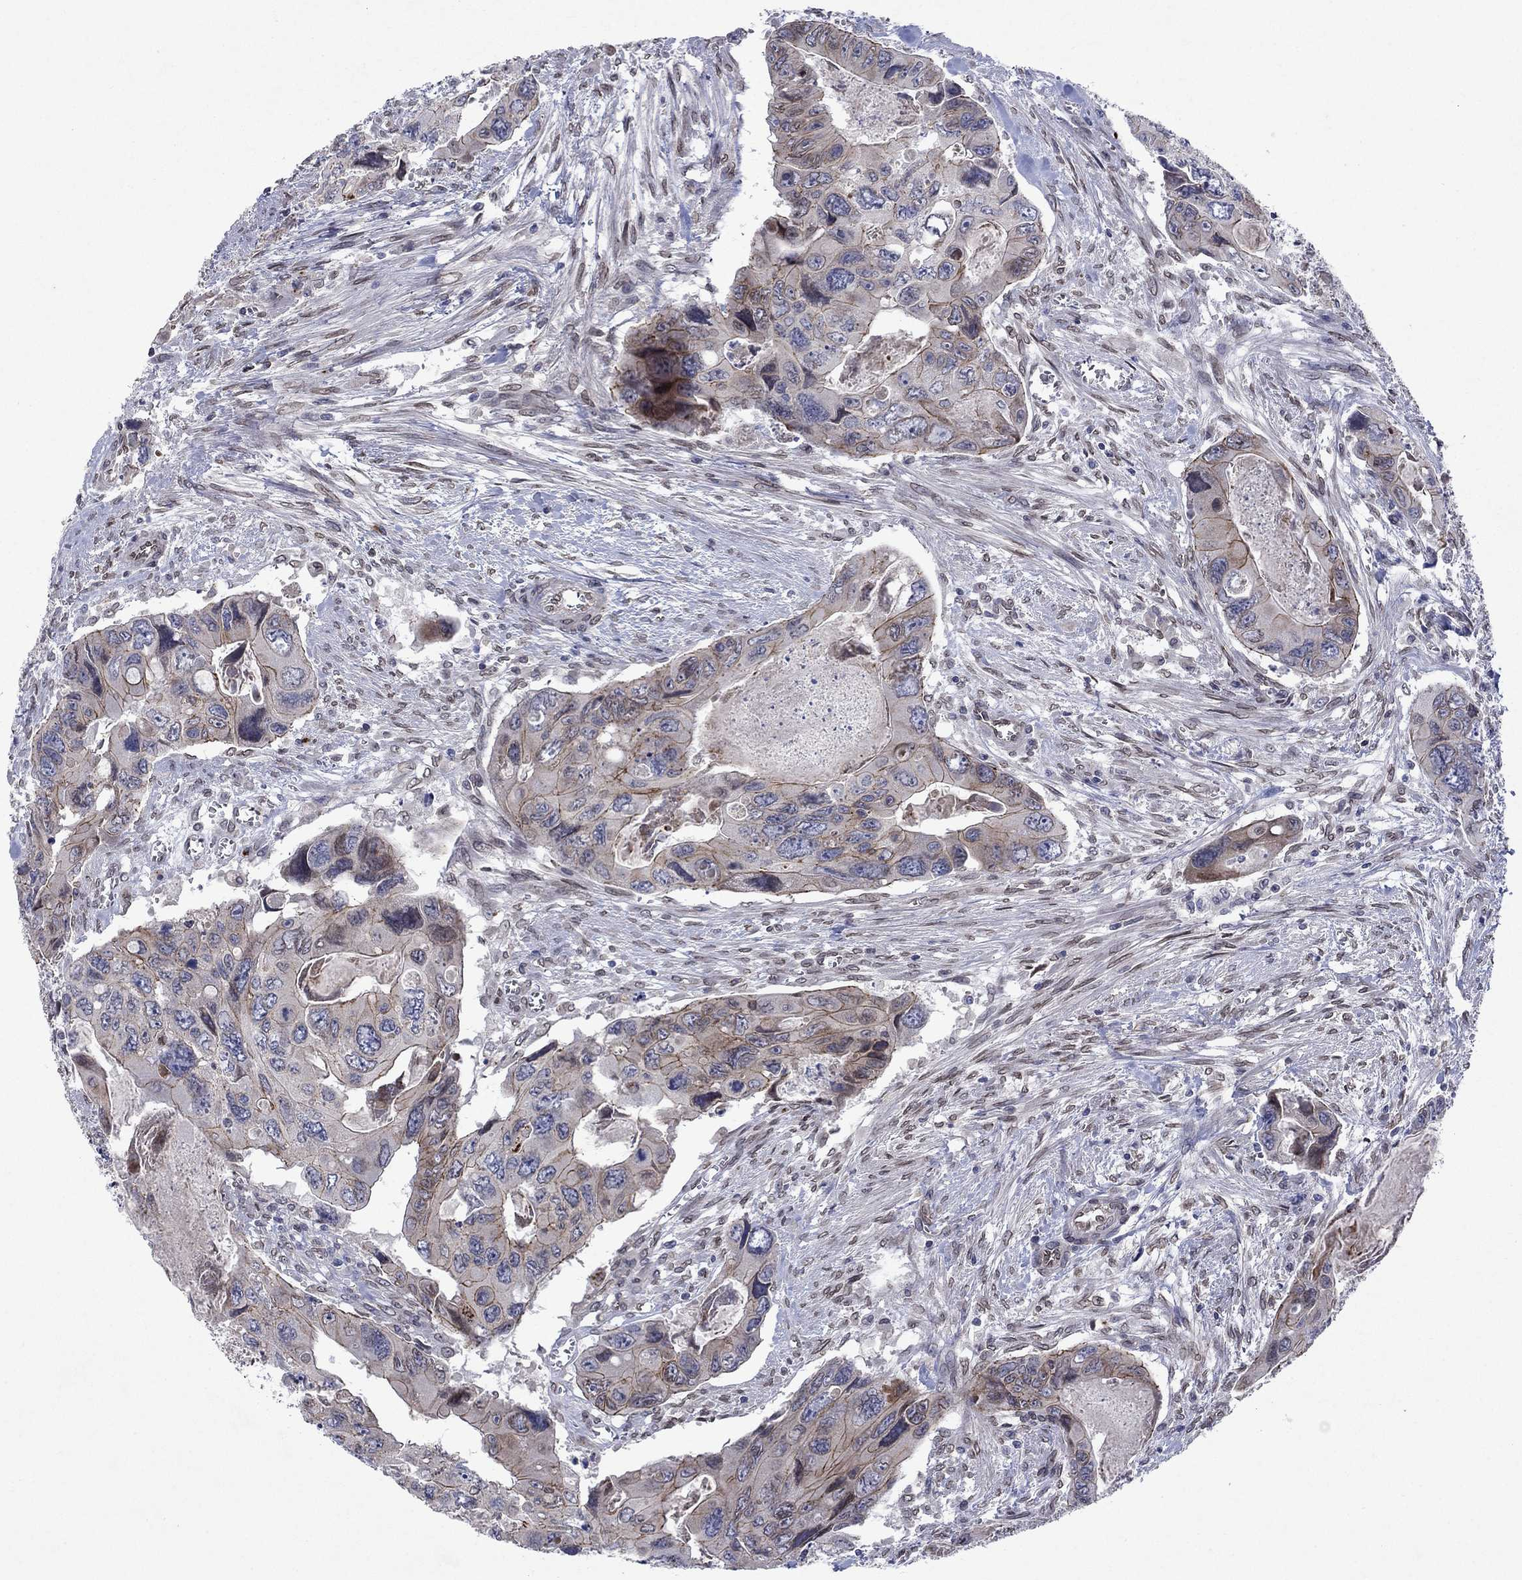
{"staining": {"intensity": "moderate", "quantity": "25%-75%", "location": "cytoplasmic/membranous"}, "tissue": "colorectal cancer", "cell_type": "Tumor cells", "image_type": "cancer", "snomed": [{"axis": "morphology", "description": "Adenocarcinoma, NOS"}, {"axis": "topography", "description": "Rectum"}], "caption": "Colorectal adenocarcinoma stained with a brown dye reveals moderate cytoplasmic/membranous positive staining in about 25%-75% of tumor cells.", "gene": "EMC9", "patient": {"sex": "male", "age": 62}}